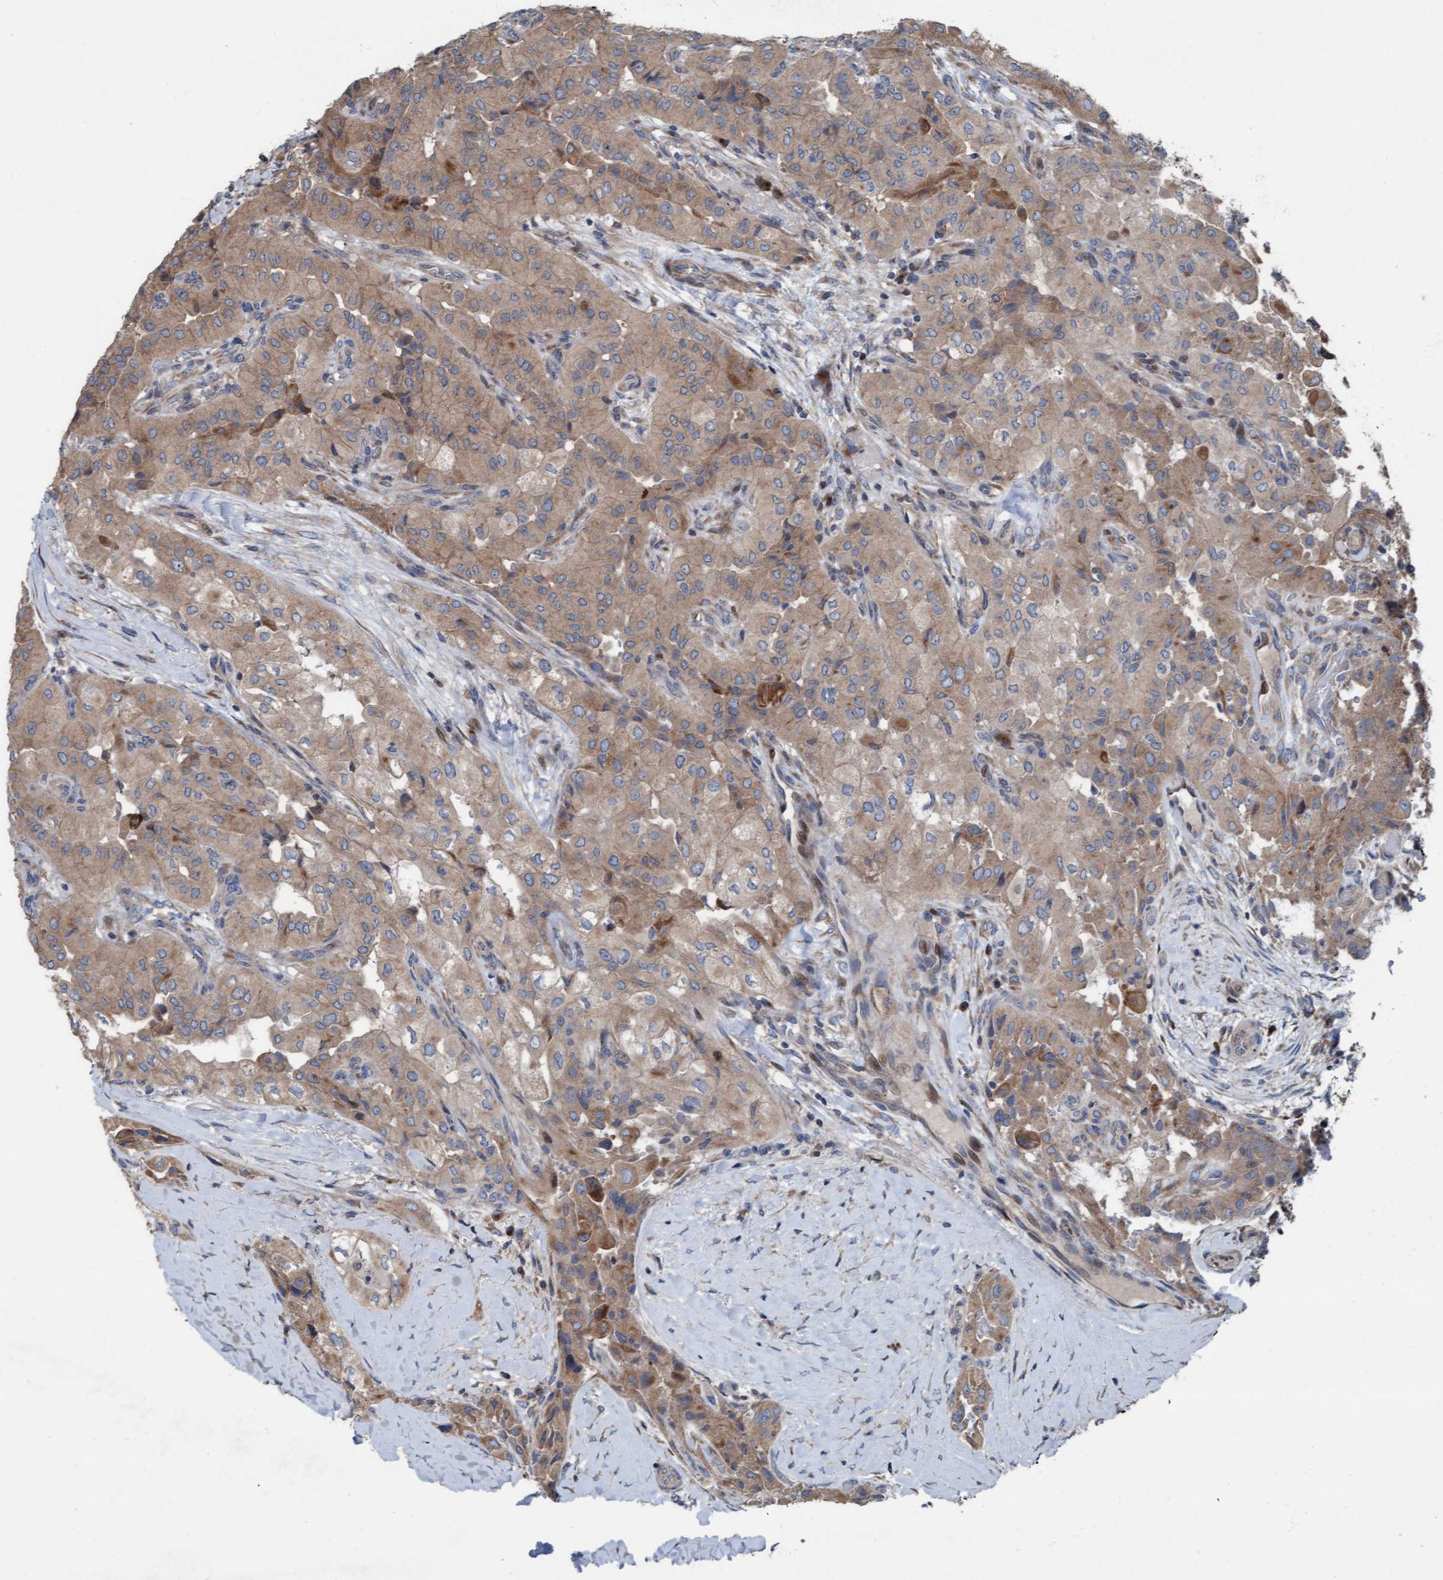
{"staining": {"intensity": "moderate", "quantity": ">75%", "location": "cytoplasmic/membranous"}, "tissue": "thyroid cancer", "cell_type": "Tumor cells", "image_type": "cancer", "snomed": [{"axis": "morphology", "description": "Papillary adenocarcinoma, NOS"}, {"axis": "topography", "description": "Thyroid gland"}], "caption": "Protein expression analysis of human thyroid papillary adenocarcinoma reveals moderate cytoplasmic/membranous positivity in approximately >75% of tumor cells.", "gene": "KLHL26", "patient": {"sex": "female", "age": 59}}